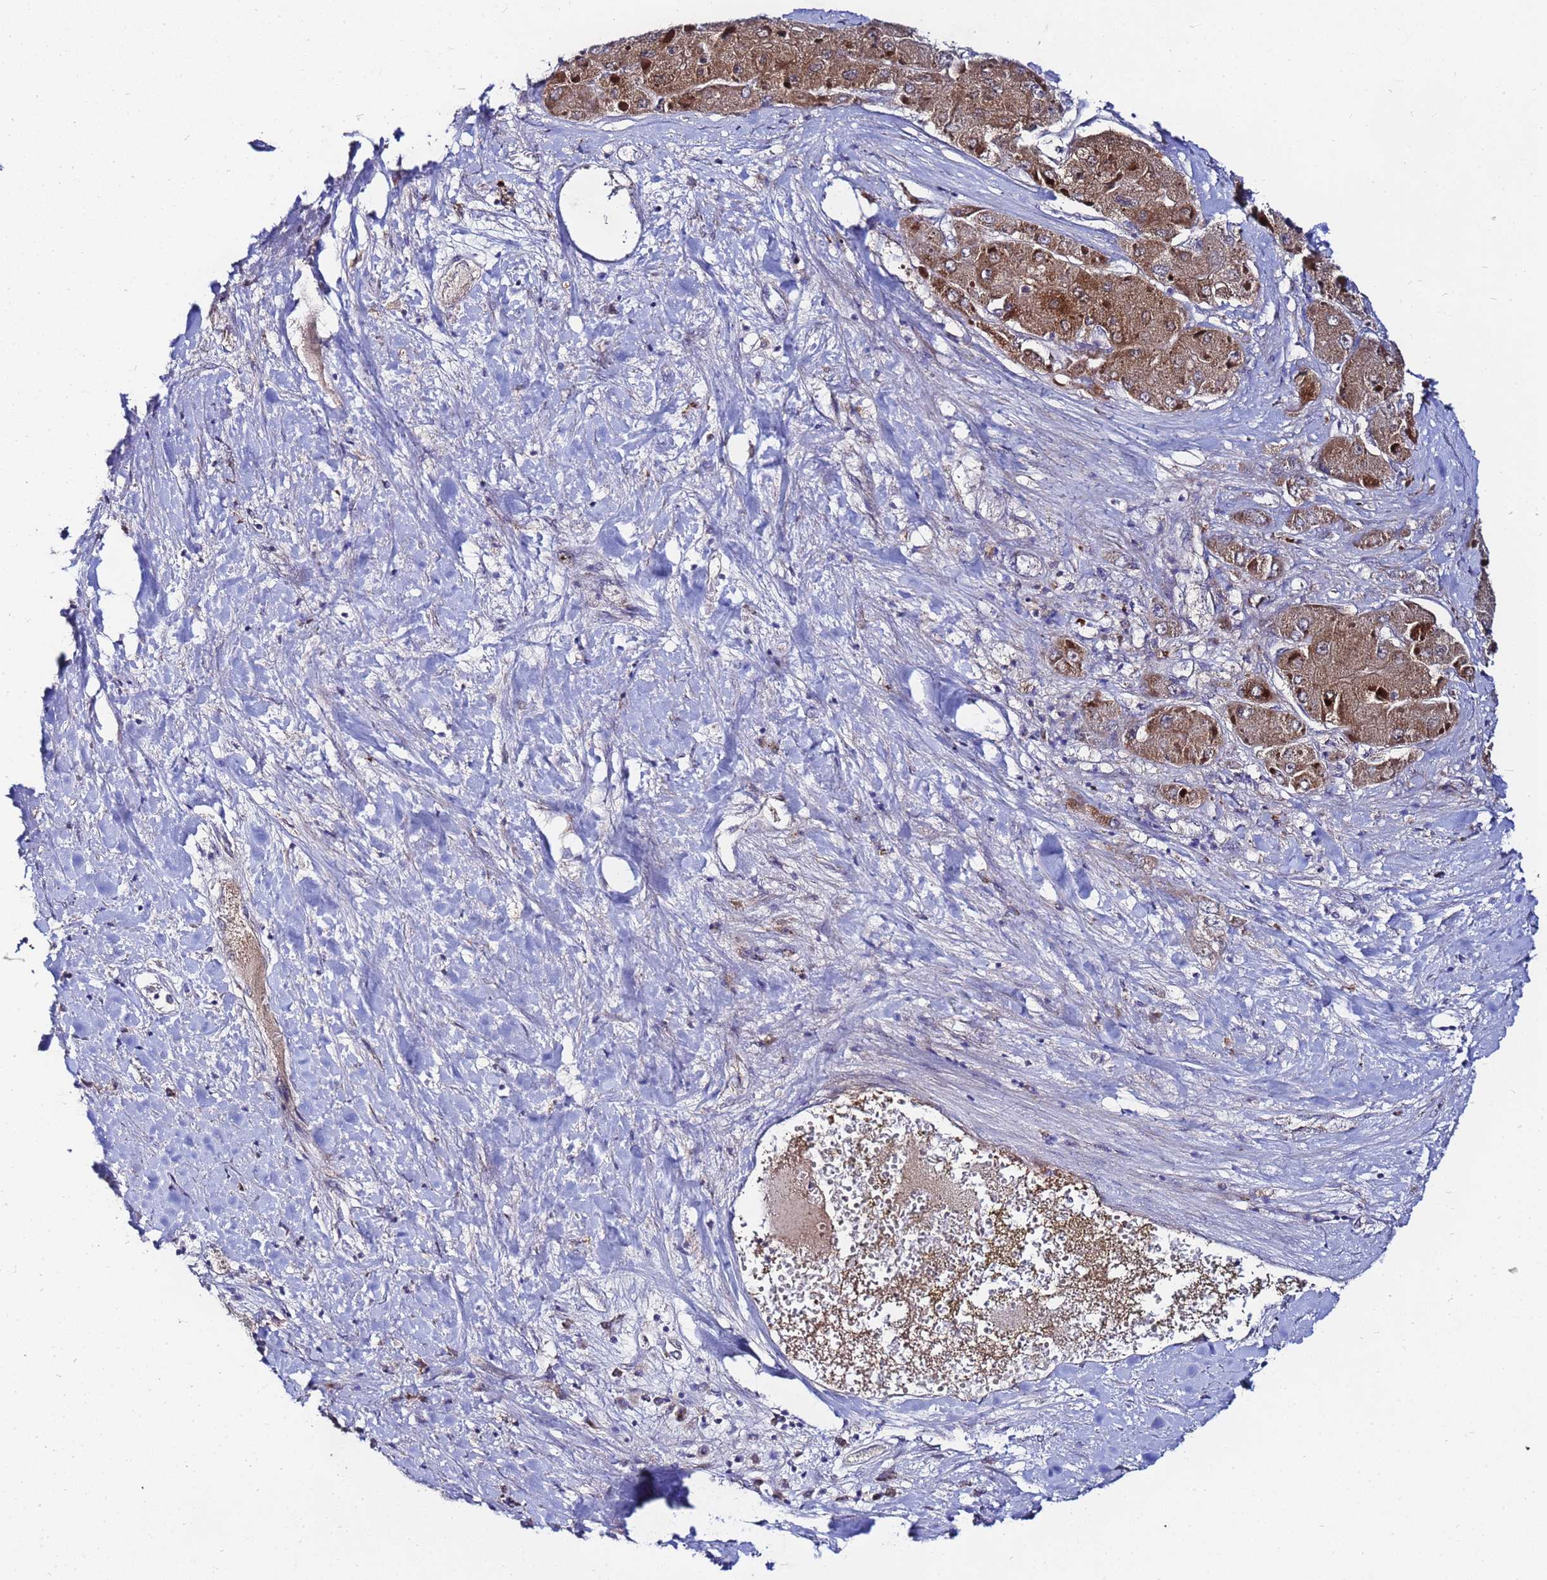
{"staining": {"intensity": "strong", "quantity": ">75%", "location": "cytoplasmic/membranous"}, "tissue": "liver cancer", "cell_type": "Tumor cells", "image_type": "cancer", "snomed": [{"axis": "morphology", "description": "Carcinoma, Hepatocellular, NOS"}, {"axis": "topography", "description": "Liver"}], "caption": "Tumor cells exhibit high levels of strong cytoplasmic/membranous staining in about >75% of cells in liver cancer.", "gene": "FAHD2A", "patient": {"sex": "female", "age": 73}}